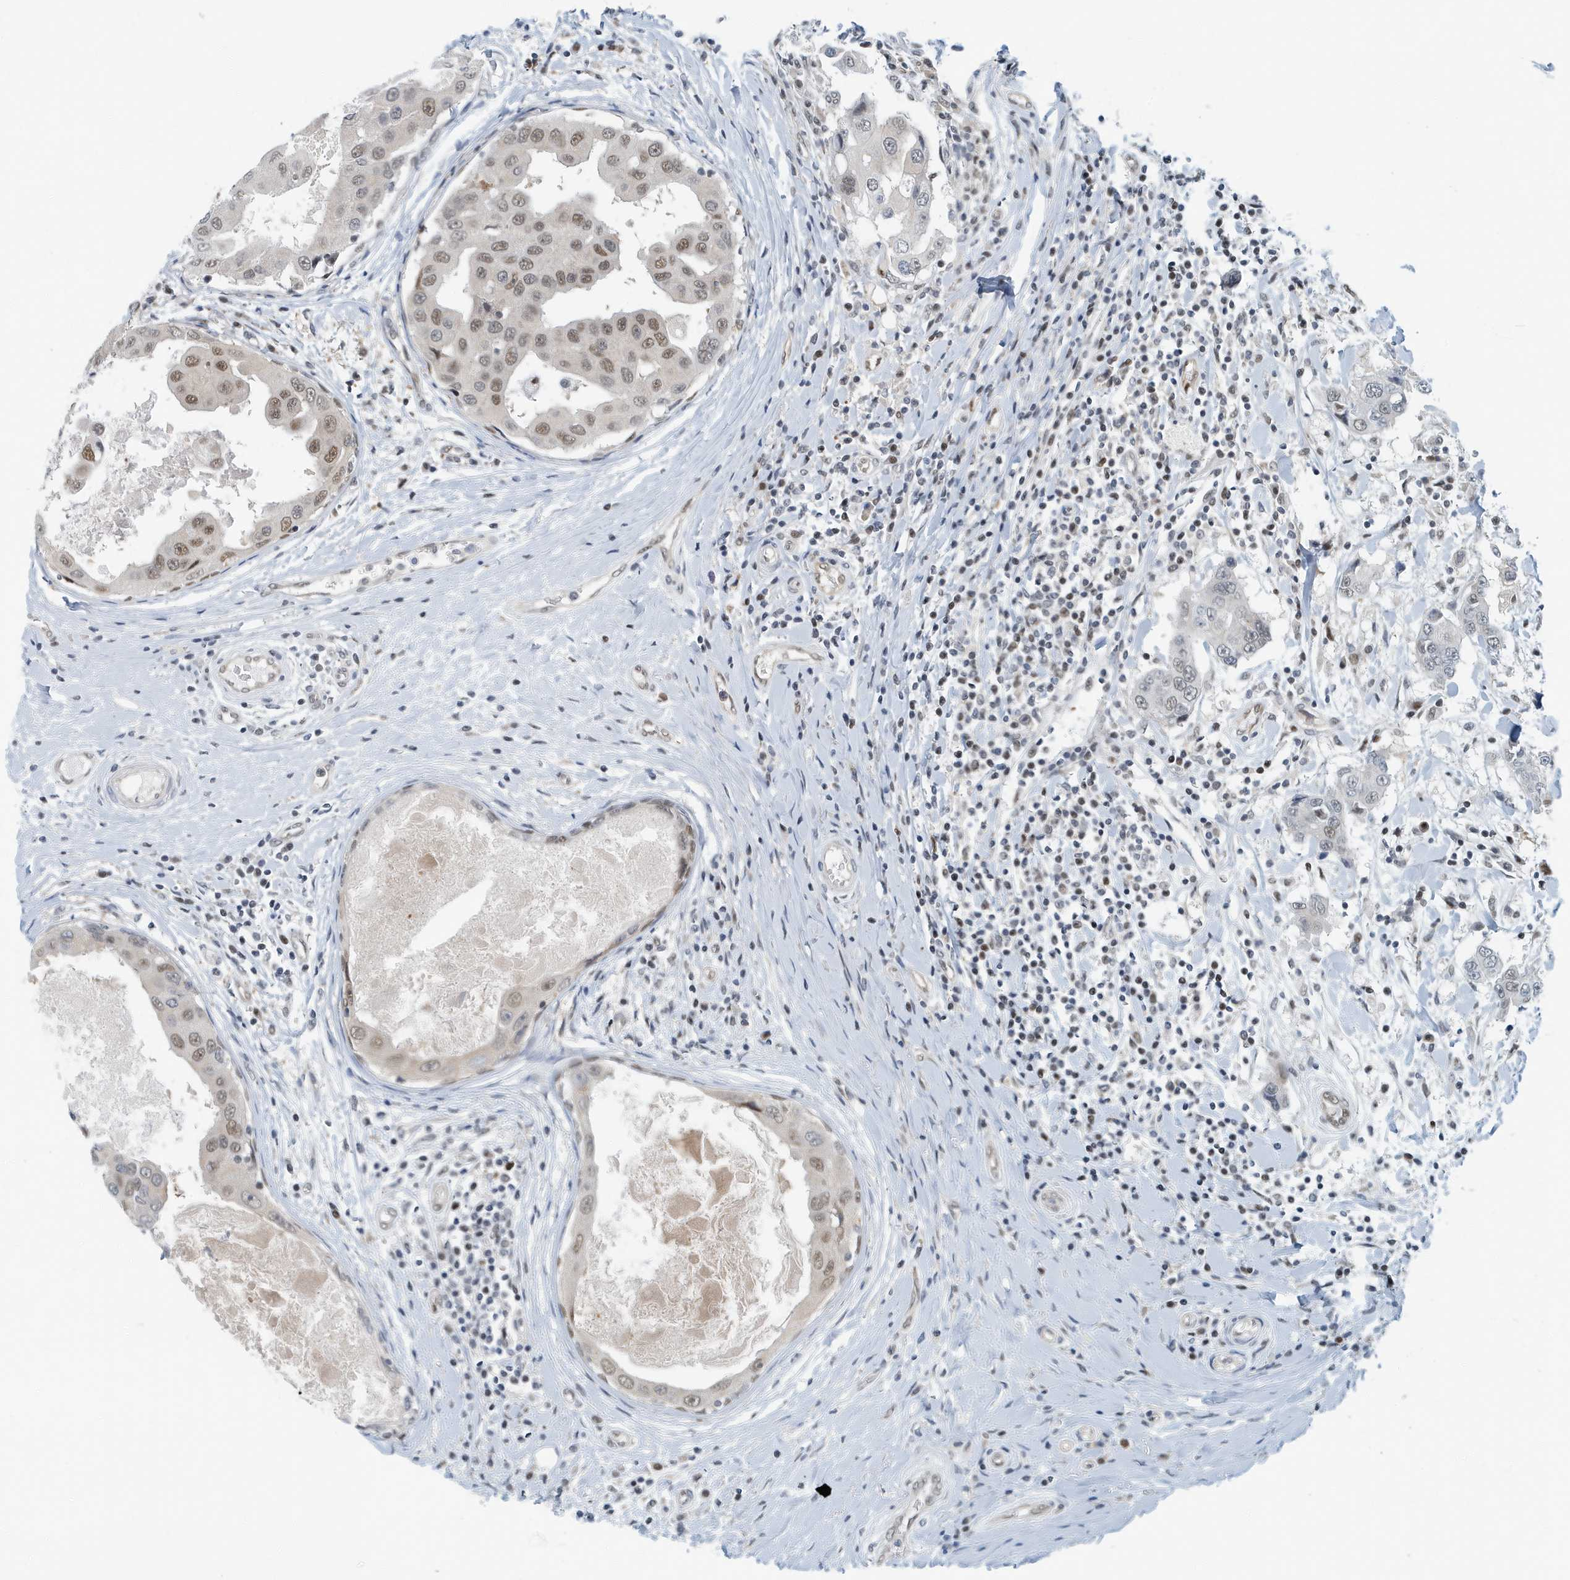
{"staining": {"intensity": "moderate", "quantity": "<25%", "location": "nuclear"}, "tissue": "breast cancer", "cell_type": "Tumor cells", "image_type": "cancer", "snomed": [{"axis": "morphology", "description": "Duct carcinoma"}, {"axis": "topography", "description": "Breast"}], "caption": "Tumor cells reveal low levels of moderate nuclear staining in about <25% of cells in breast invasive ductal carcinoma. Immunohistochemistry (ihc) stains the protein of interest in brown and the nuclei are stained blue.", "gene": "KIF15", "patient": {"sex": "female", "age": 27}}